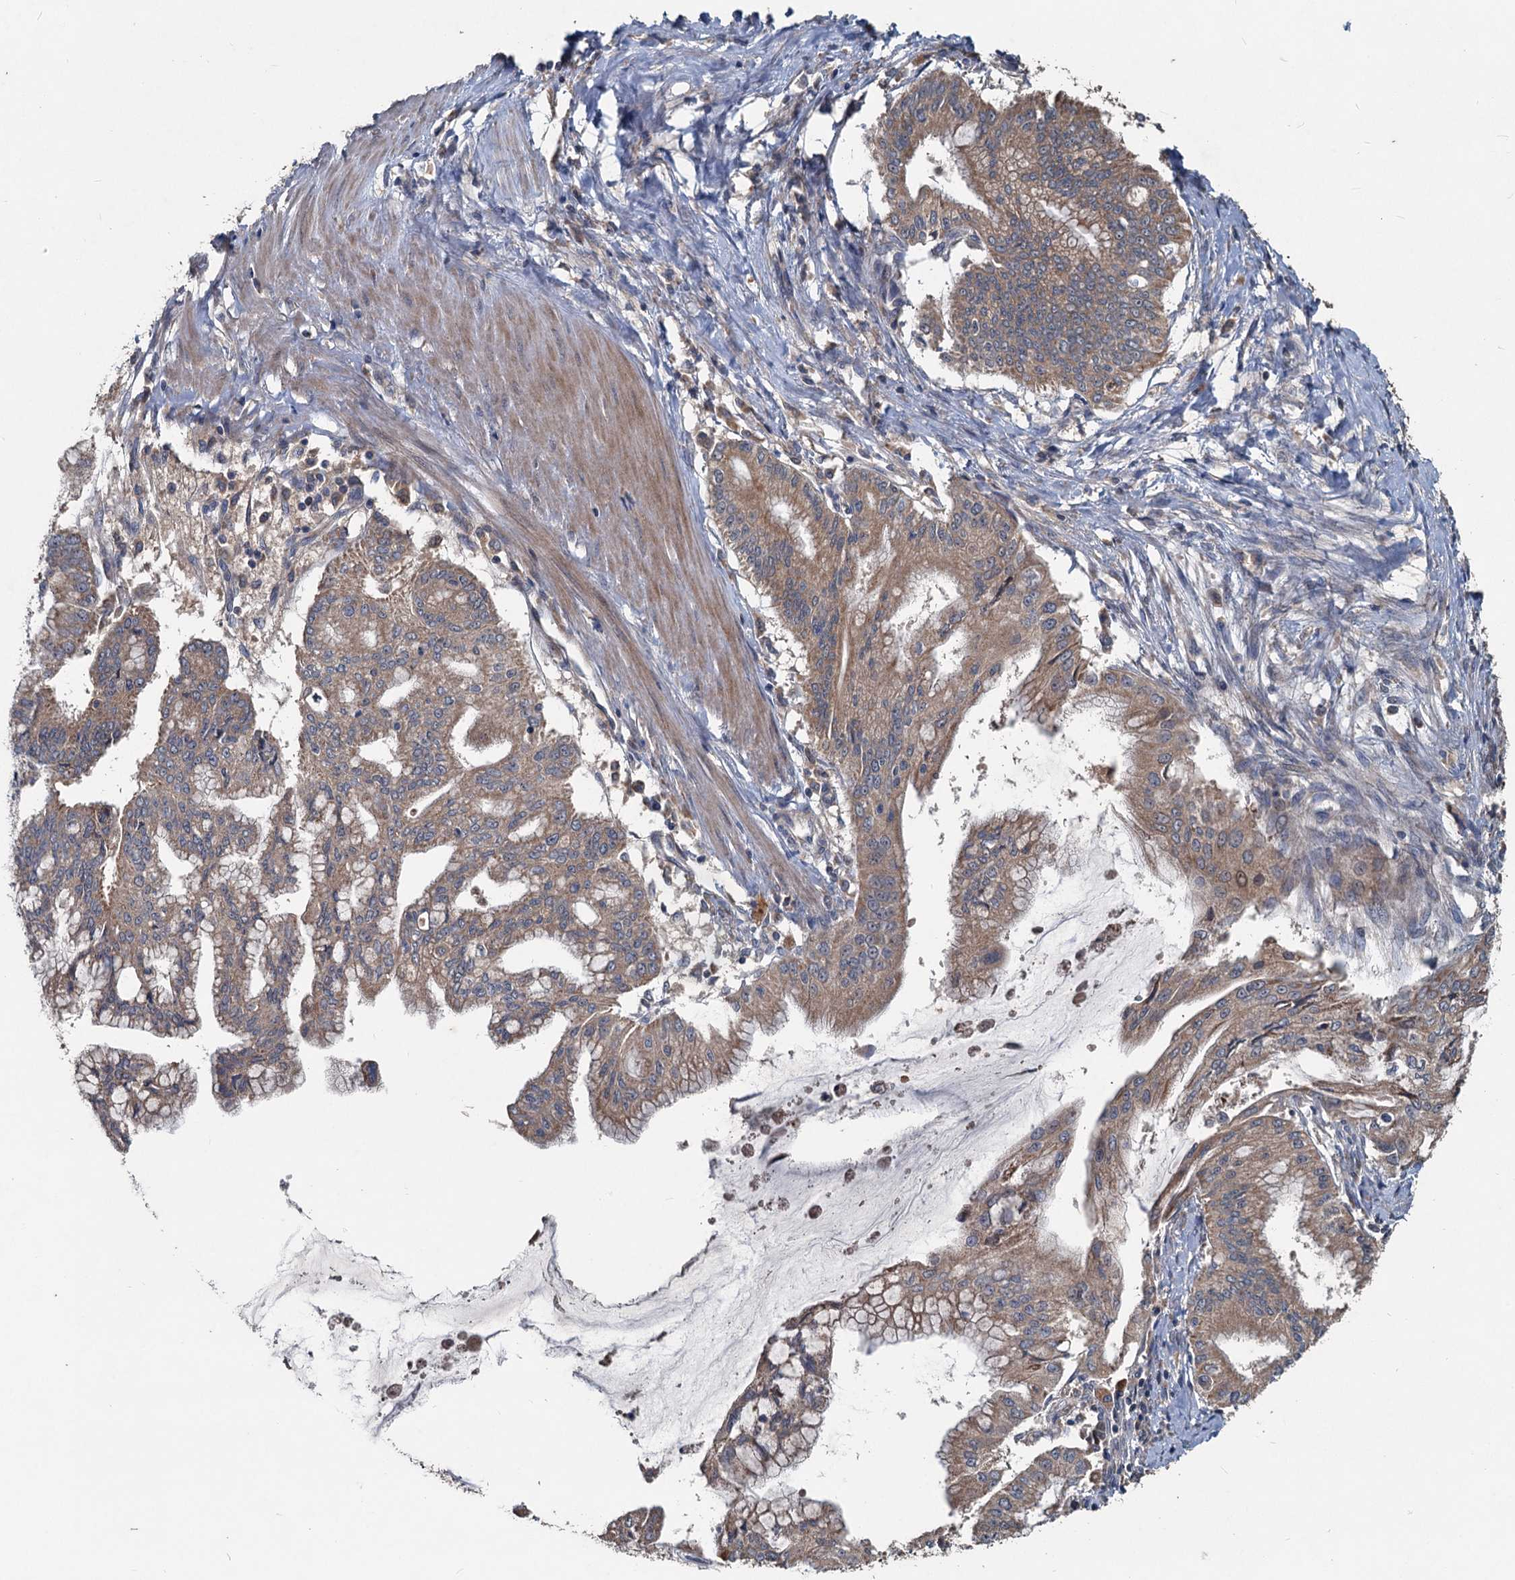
{"staining": {"intensity": "moderate", "quantity": ">75%", "location": "cytoplasmic/membranous"}, "tissue": "pancreatic cancer", "cell_type": "Tumor cells", "image_type": "cancer", "snomed": [{"axis": "morphology", "description": "Adenocarcinoma, NOS"}, {"axis": "topography", "description": "Pancreas"}], "caption": "The immunohistochemical stain highlights moderate cytoplasmic/membranous staining in tumor cells of pancreatic cancer (adenocarcinoma) tissue.", "gene": "OTUB1", "patient": {"sex": "male", "age": 46}}